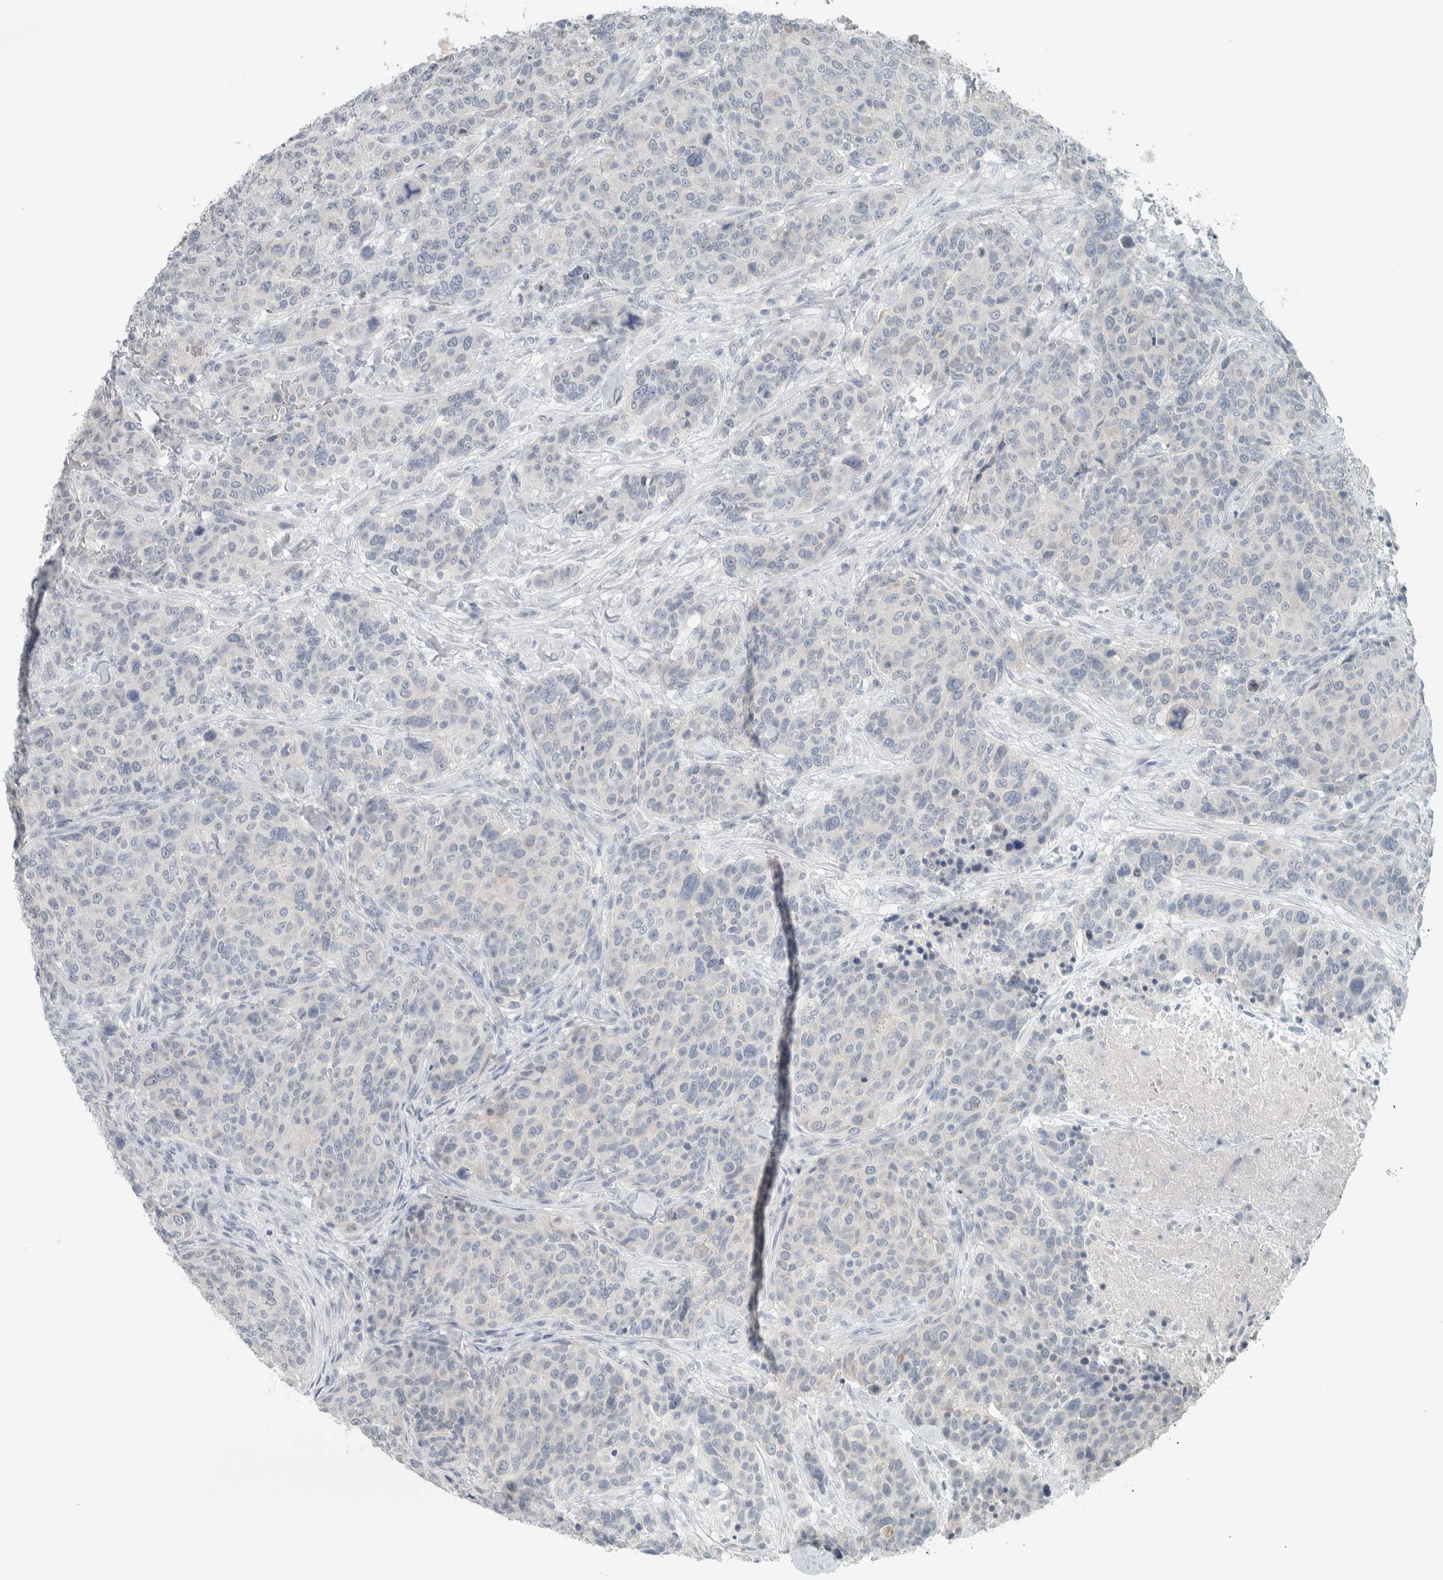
{"staining": {"intensity": "negative", "quantity": "none", "location": "none"}, "tissue": "breast cancer", "cell_type": "Tumor cells", "image_type": "cancer", "snomed": [{"axis": "morphology", "description": "Duct carcinoma"}, {"axis": "topography", "description": "Breast"}], "caption": "High magnification brightfield microscopy of invasive ductal carcinoma (breast) stained with DAB (3,3'-diaminobenzidine) (brown) and counterstained with hematoxylin (blue): tumor cells show no significant staining.", "gene": "TRIT1", "patient": {"sex": "female", "age": 37}}